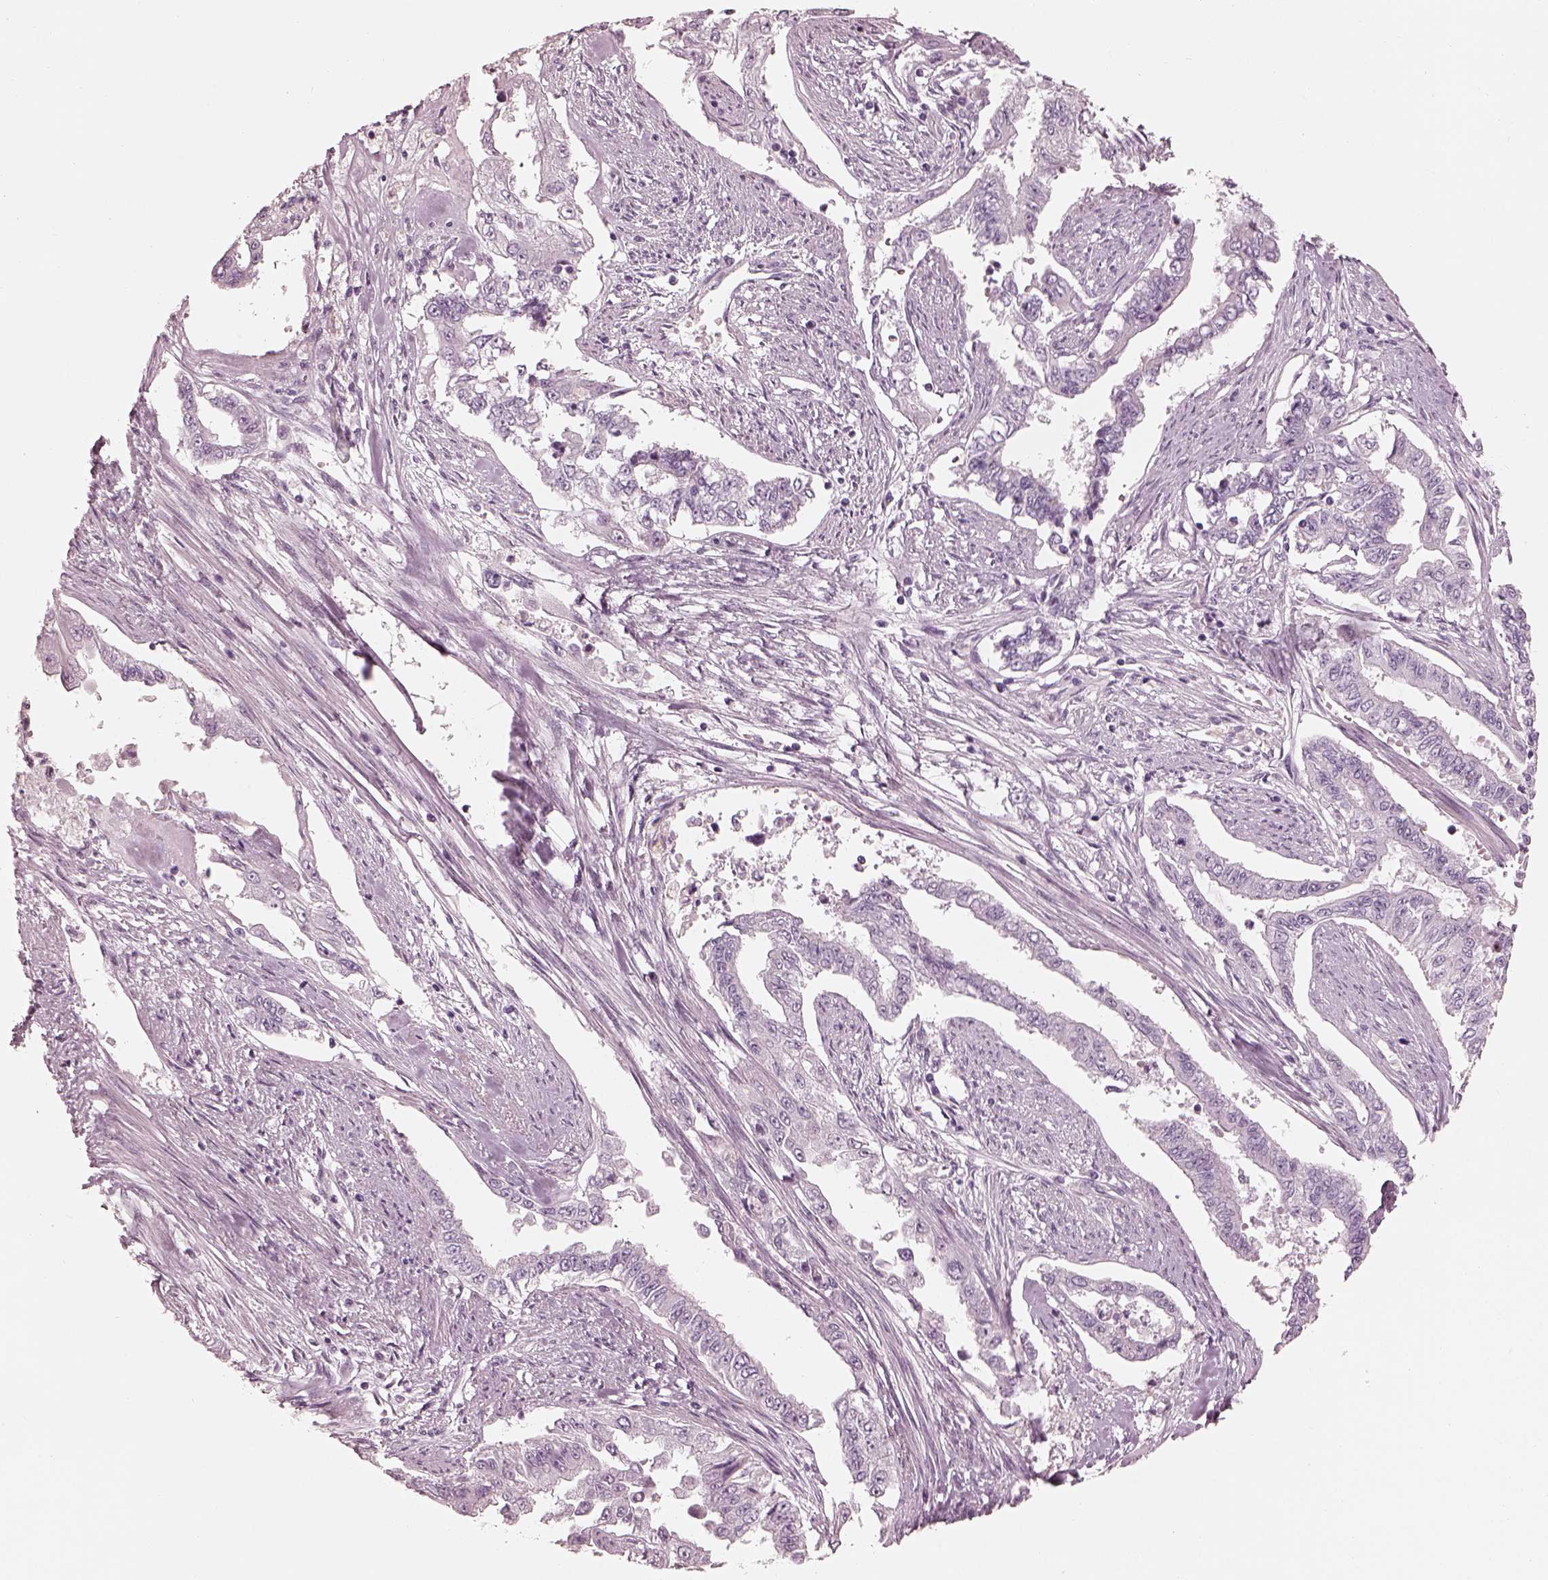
{"staining": {"intensity": "negative", "quantity": "none", "location": "none"}, "tissue": "endometrial cancer", "cell_type": "Tumor cells", "image_type": "cancer", "snomed": [{"axis": "morphology", "description": "Adenocarcinoma, NOS"}, {"axis": "topography", "description": "Uterus"}], "caption": "Human endometrial adenocarcinoma stained for a protein using immunohistochemistry displays no staining in tumor cells.", "gene": "RSPH9", "patient": {"sex": "female", "age": 59}}